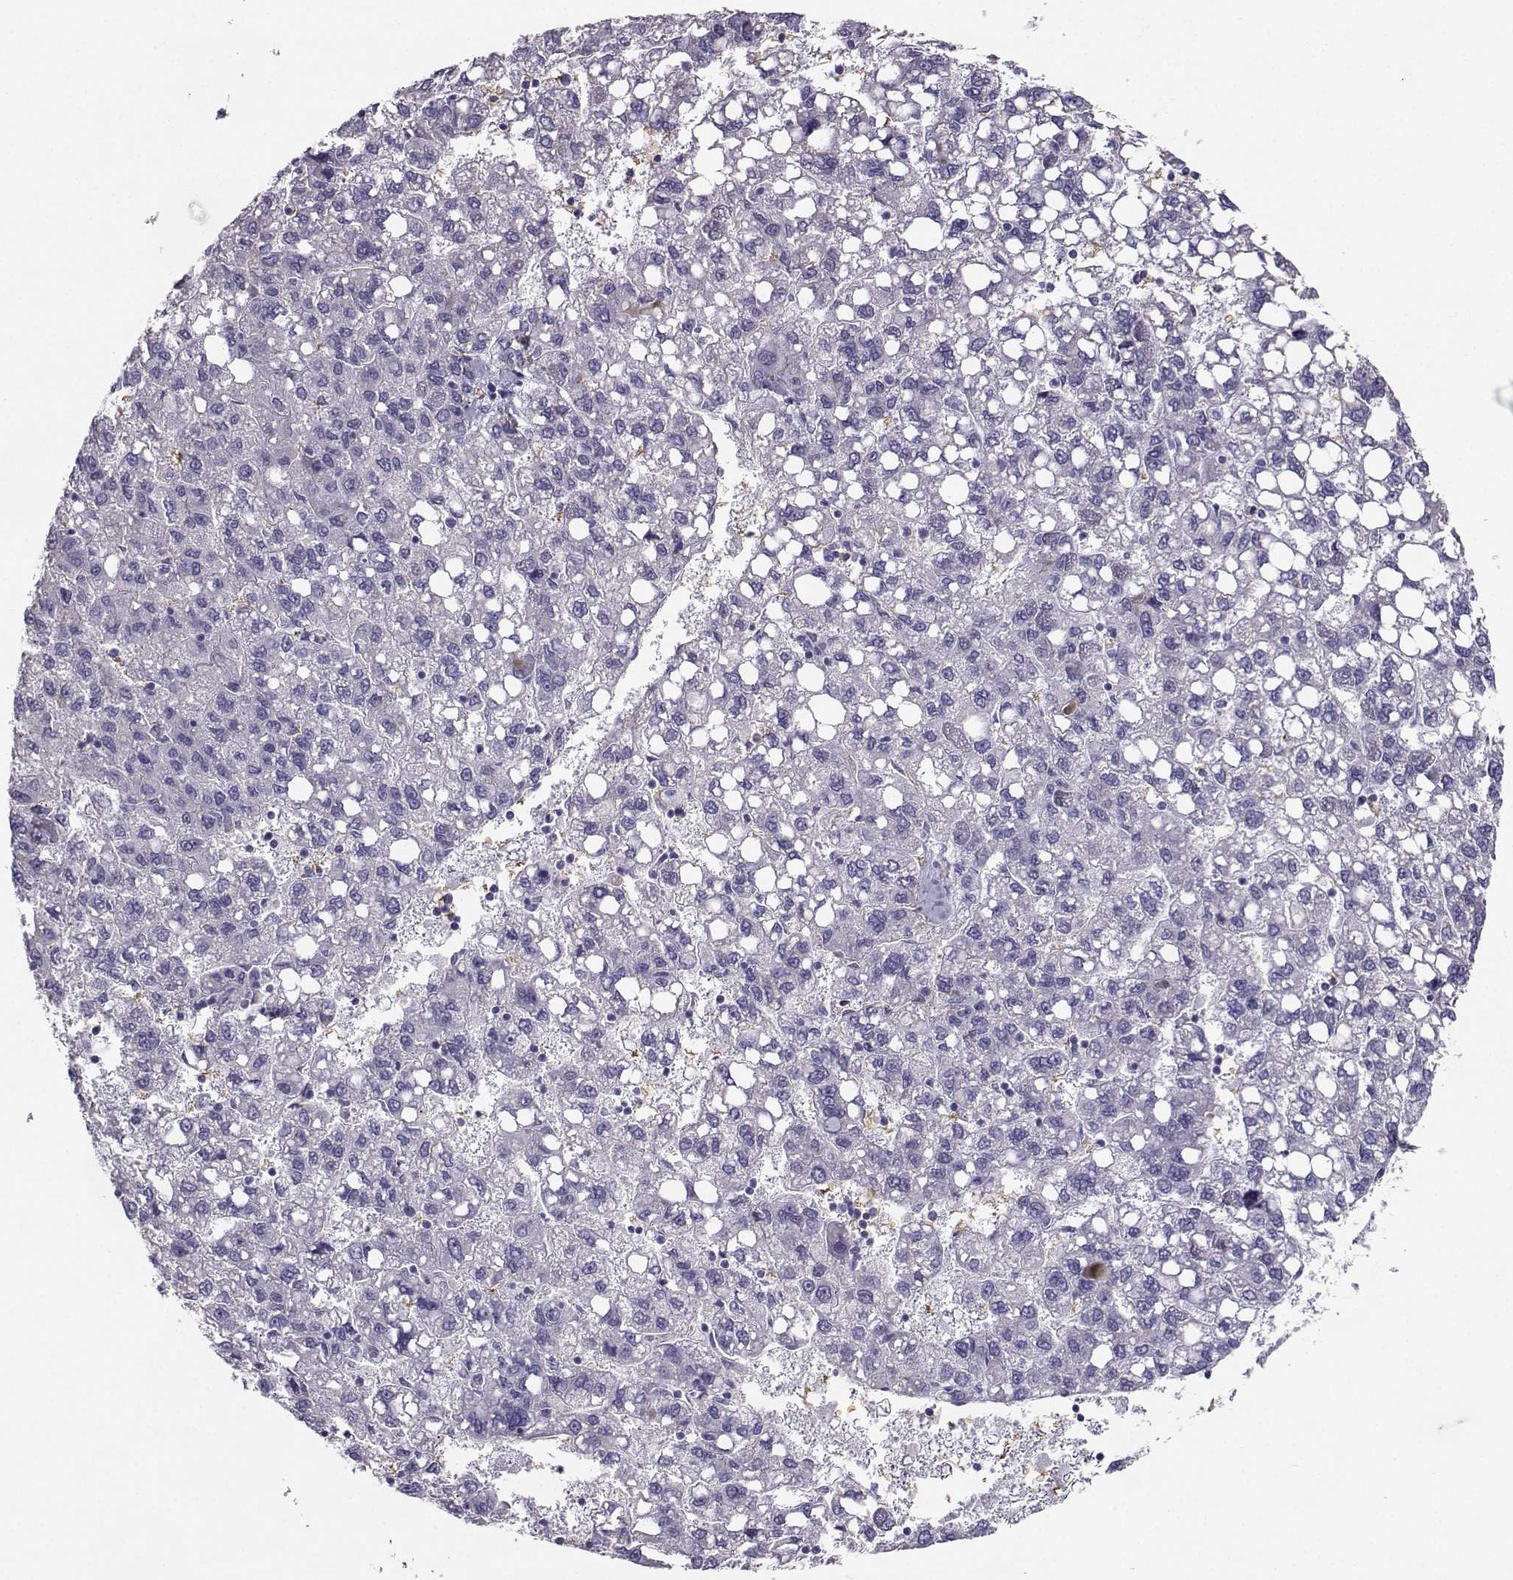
{"staining": {"intensity": "negative", "quantity": "none", "location": "none"}, "tissue": "liver cancer", "cell_type": "Tumor cells", "image_type": "cancer", "snomed": [{"axis": "morphology", "description": "Carcinoma, Hepatocellular, NOS"}, {"axis": "topography", "description": "Liver"}], "caption": "The IHC photomicrograph has no significant staining in tumor cells of liver cancer tissue.", "gene": "CLUL1", "patient": {"sex": "female", "age": 82}}